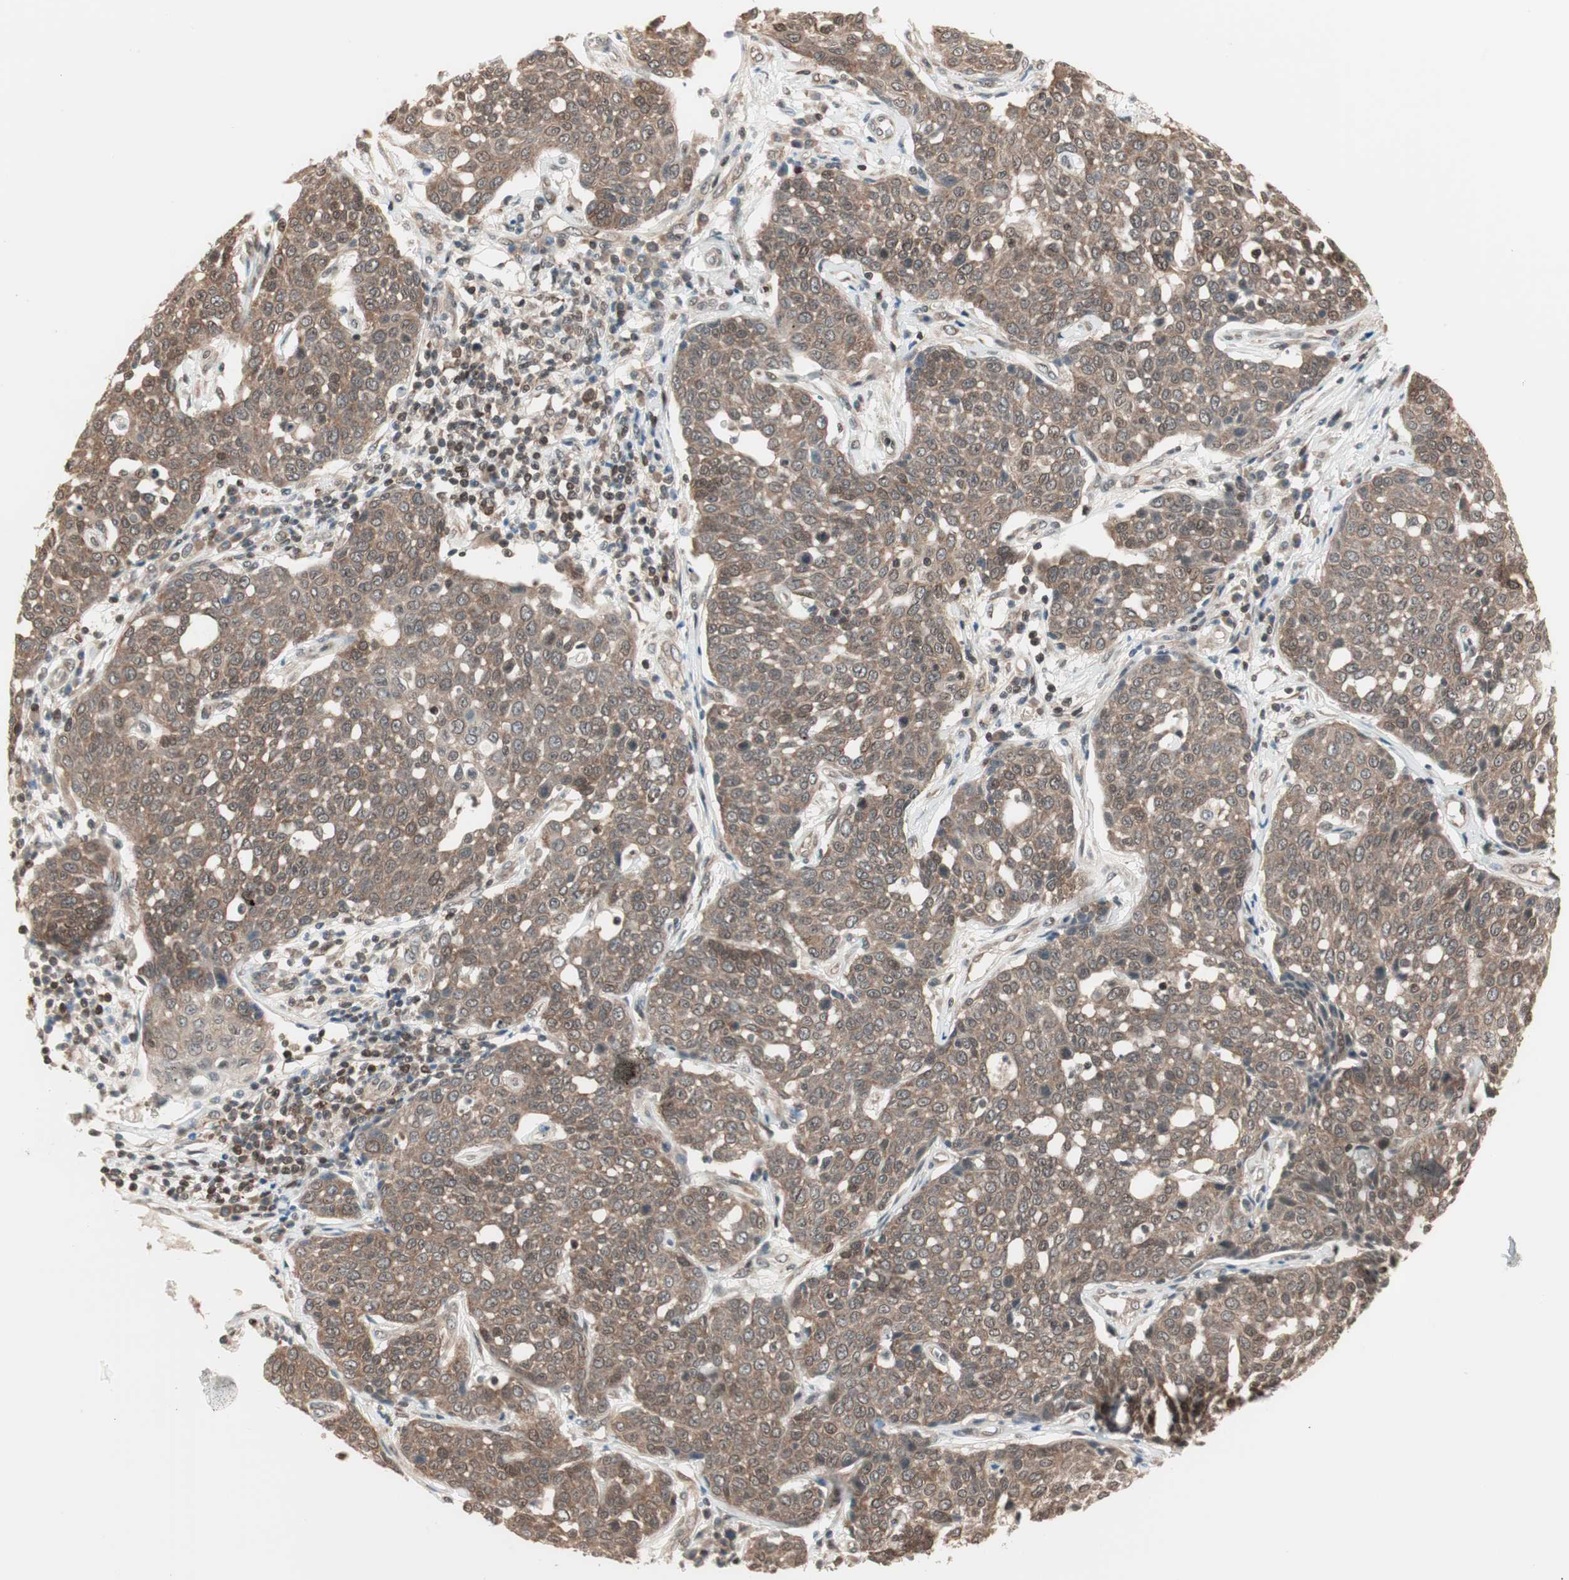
{"staining": {"intensity": "moderate", "quantity": ">75%", "location": "cytoplasmic/membranous"}, "tissue": "cervical cancer", "cell_type": "Tumor cells", "image_type": "cancer", "snomed": [{"axis": "morphology", "description": "Squamous cell carcinoma, NOS"}, {"axis": "topography", "description": "Cervix"}], "caption": "This micrograph displays immunohistochemistry (IHC) staining of cervical cancer (squamous cell carcinoma), with medium moderate cytoplasmic/membranous staining in approximately >75% of tumor cells.", "gene": "UBE2I", "patient": {"sex": "female", "age": 34}}